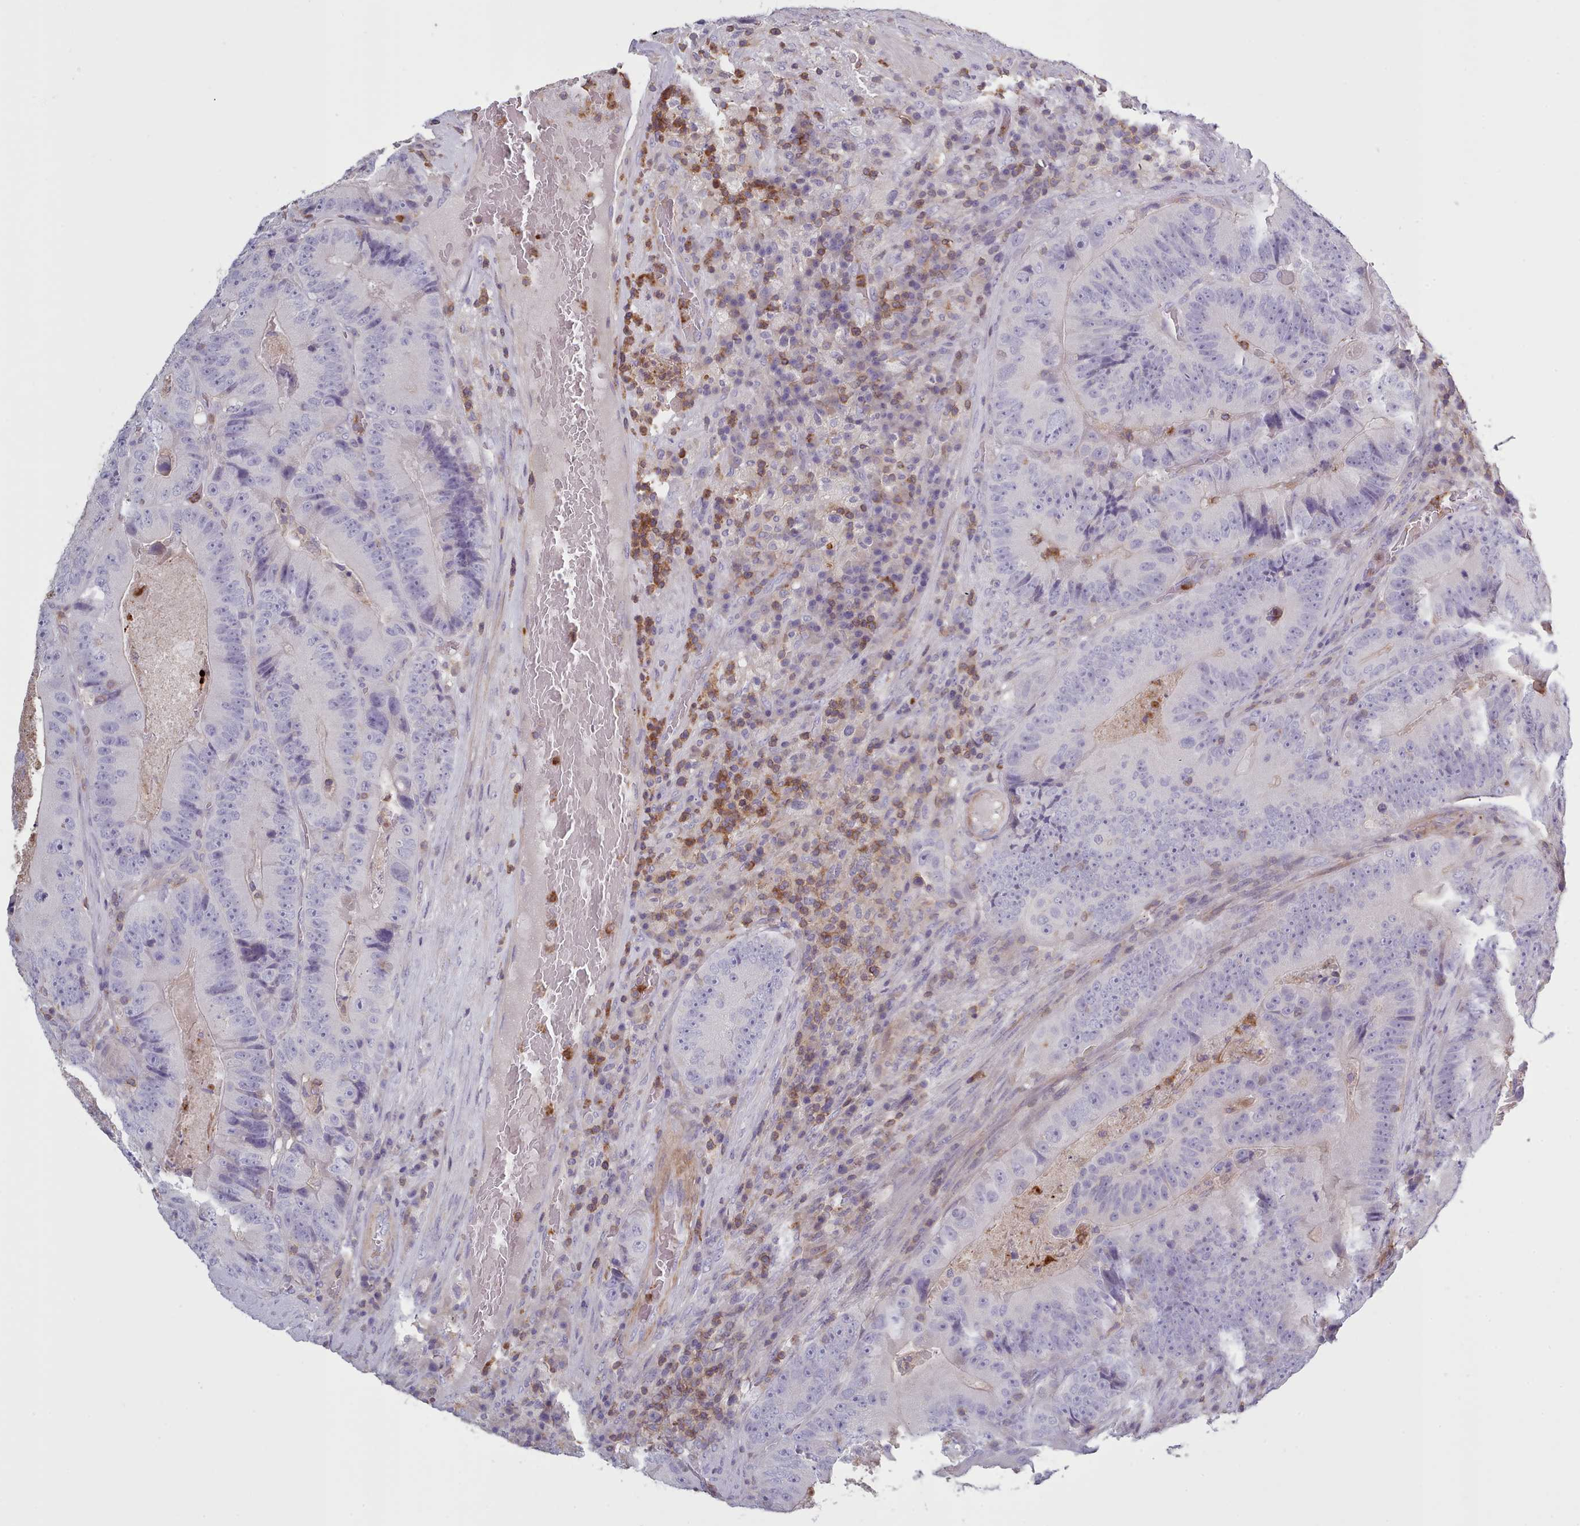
{"staining": {"intensity": "negative", "quantity": "none", "location": "none"}, "tissue": "colorectal cancer", "cell_type": "Tumor cells", "image_type": "cancer", "snomed": [{"axis": "morphology", "description": "Adenocarcinoma, NOS"}, {"axis": "topography", "description": "Colon"}], "caption": "This is an IHC micrograph of human adenocarcinoma (colorectal). There is no positivity in tumor cells.", "gene": "RAC2", "patient": {"sex": "female", "age": 86}}